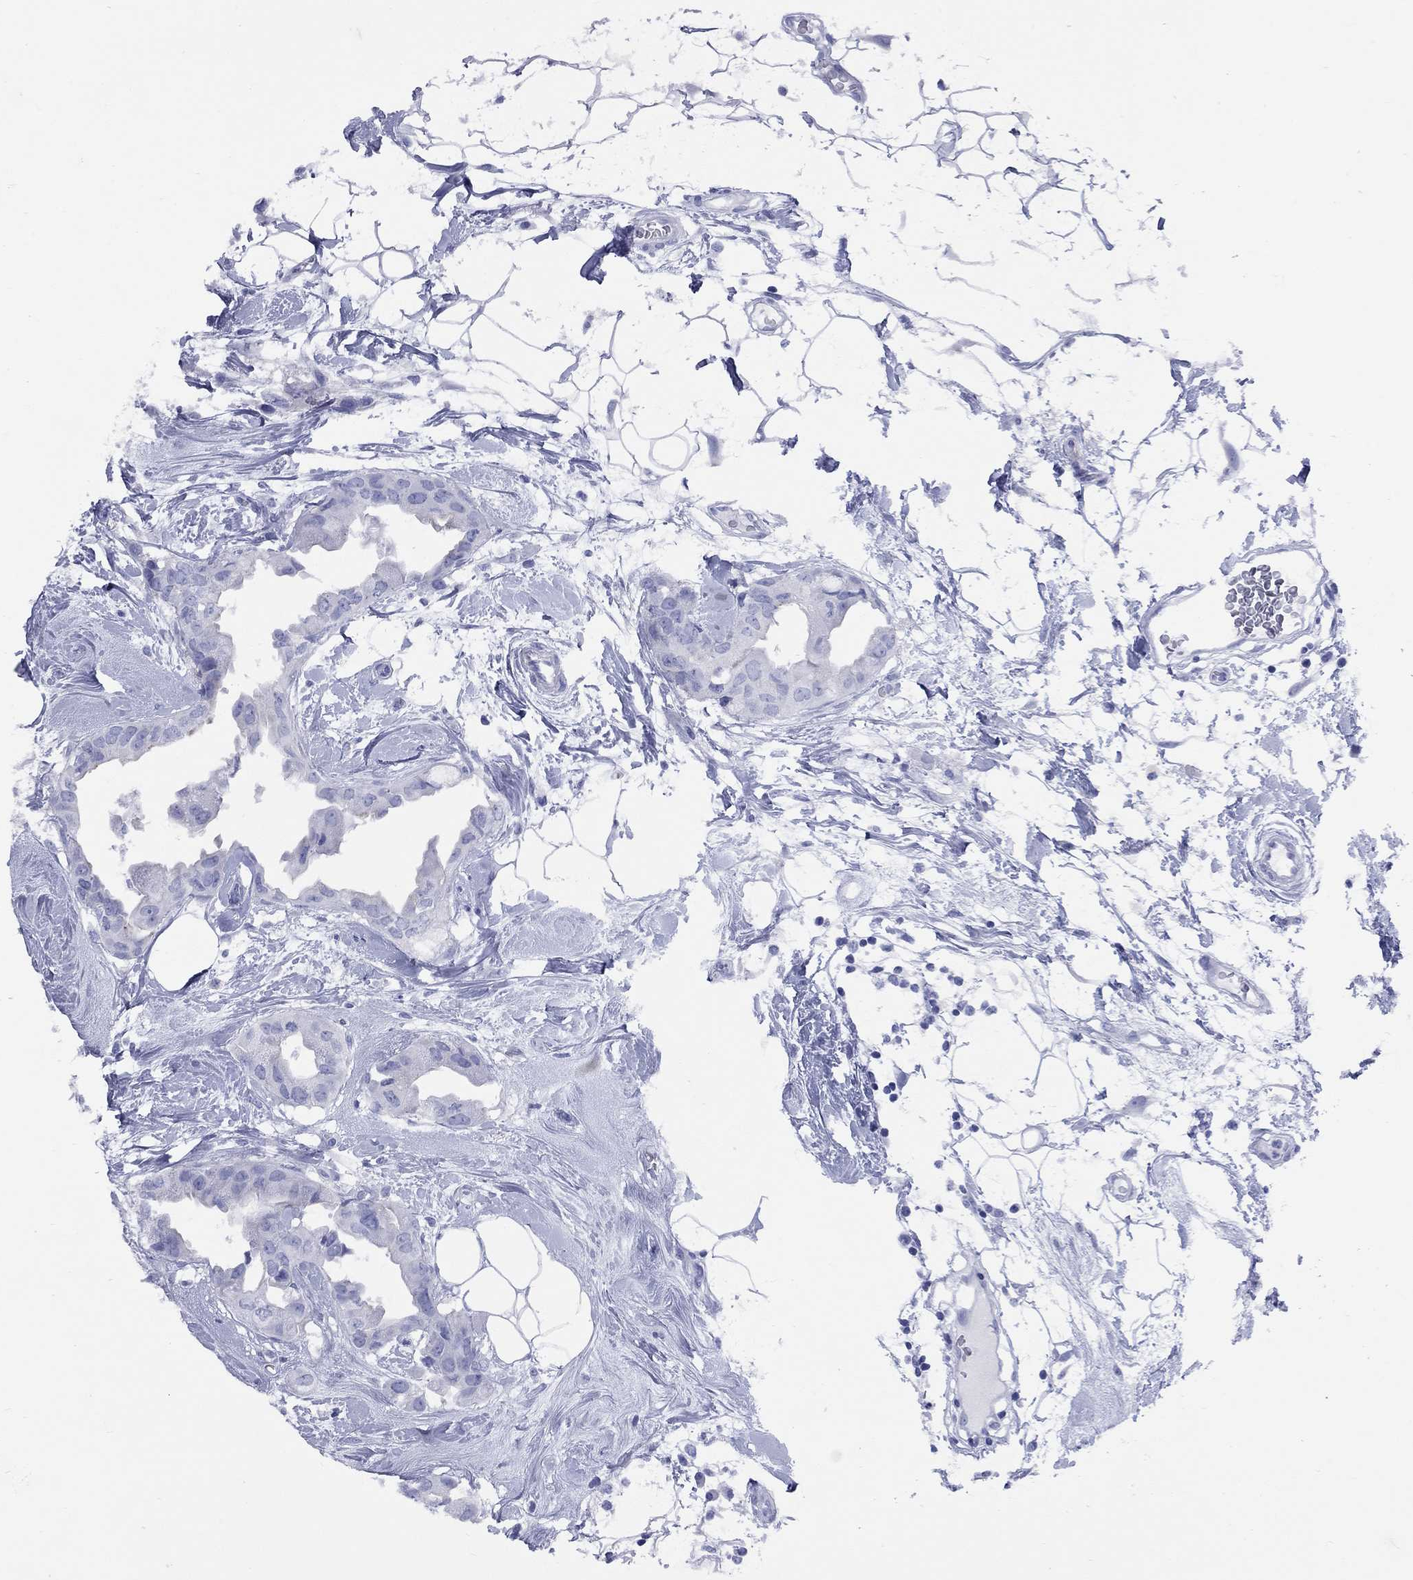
{"staining": {"intensity": "negative", "quantity": "none", "location": "none"}, "tissue": "breast cancer", "cell_type": "Tumor cells", "image_type": "cancer", "snomed": [{"axis": "morphology", "description": "Normal tissue, NOS"}, {"axis": "morphology", "description": "Duct carcinoma"}, {"axis": "topography", "description": "Breast"}], "caption": "Immunohistochemical staining of invasive ductal carcinoma (breast) displays no significant staining in tumor cells.", "gene": "CCNA1", "patient": {"sex": "female", "age": 40}}